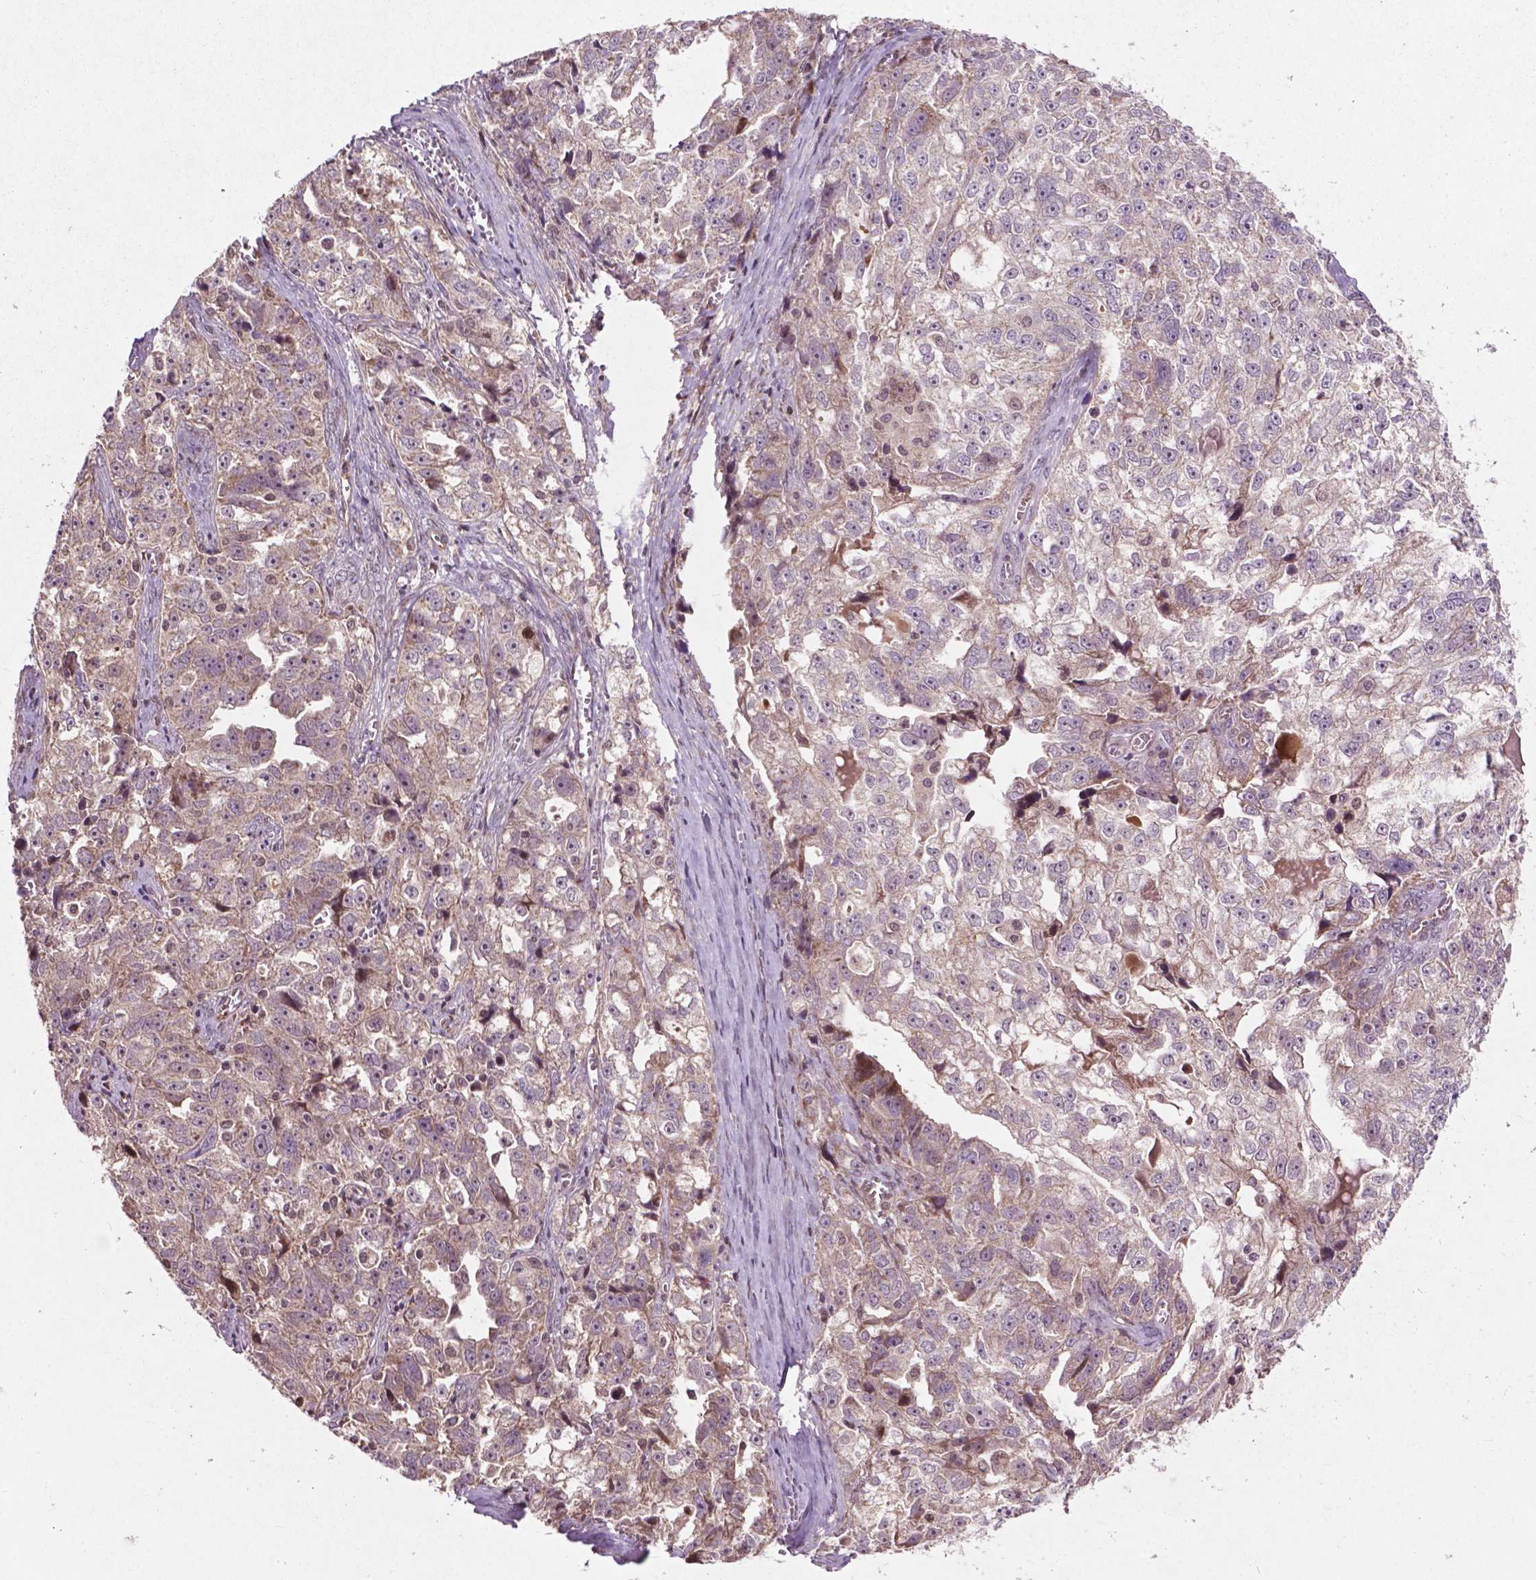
{"staining": {"intensity": "weak", "quantity": "<25%", "location": "cytoplasmic/membranous"}, "tissue": "ovarian cancer", "cell_type": "Tumor cells", "image_type": "cancer", "snomed": [{"axis": "morphology", "description": "Cystadenocarcinoma, serous, NOS"}, {"axis": "topography", "description": "Ovary"}], "caption": "Immunohistochemistry (IHC) image of human ovarian serous cystadenocarcinoma stained for a protein (brown), which shows no positivity in tumor cells. (Stains: DAB immunohistochemistry (IHC) with hematoxylin counter stain, Microscopy: brightfield microscopy at high magnification).", "gene": "B3GALNT2", "patient": {"sex": "female", "age": 51}}